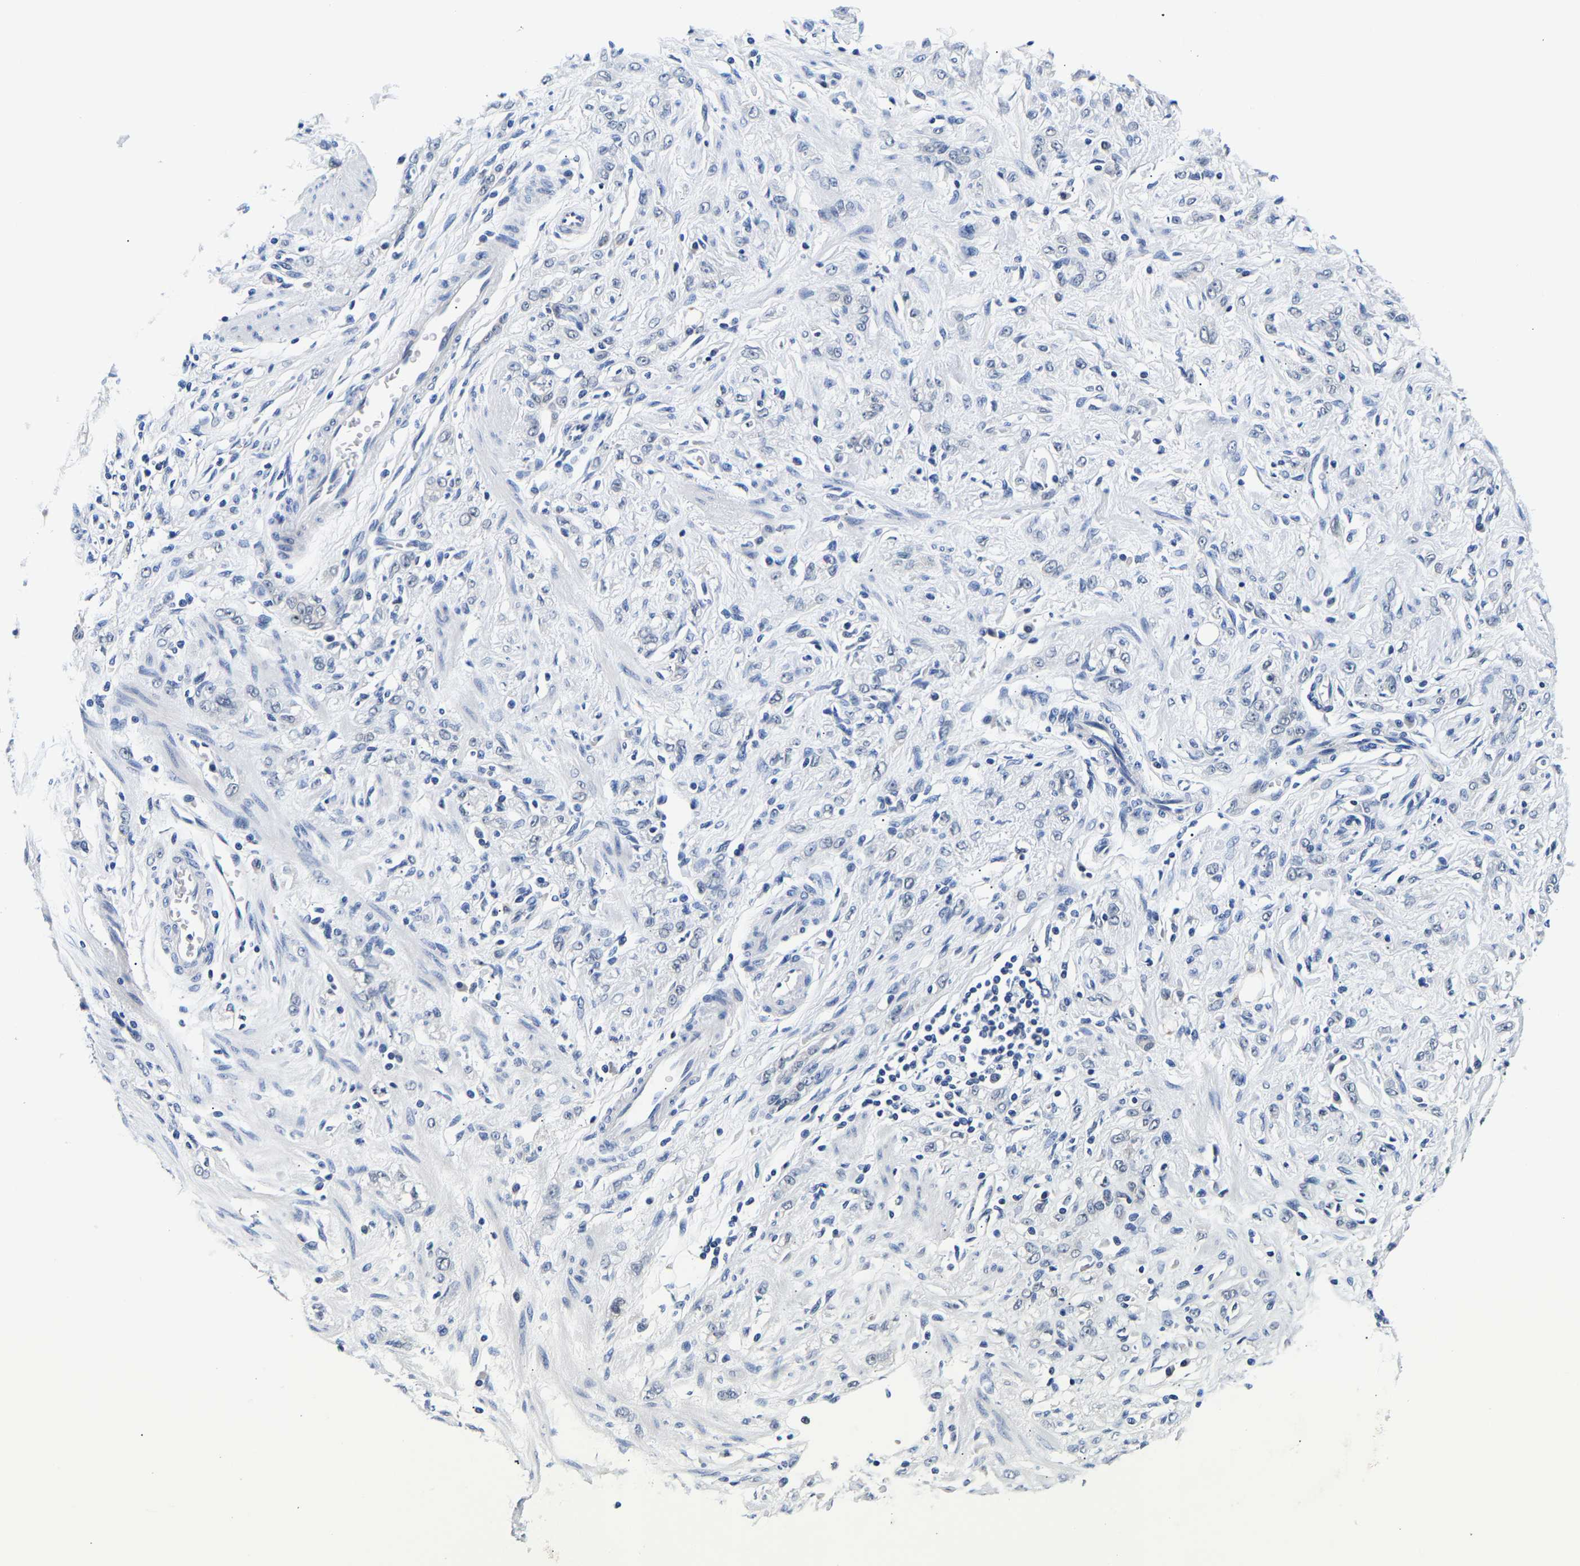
{"staining": {"intensity": "negative", "quantity": "none", "location": "none"}, "tissue": "stomach cancer", "cell_type": "Tumor cells", "image_type": "cancer", "snomed": [{"axis": "morphology", "description": "Normal tissue, NOS"}, {"axis": "morphology", "description": "Adenocarcinoma, NOS"}, {"axis": "topography", "description": "Stomach"}], "caption": "High power microscopy histopathology image of an immunohistochemistry micrograph of stomach cancer, revealing no significant staining in tumor cells. (DAB immunohistochemistry (IHC) visualized using brightfield microscopy, high magnification).", "gene": "UCHL3", "patient": {"sex": "male", "age": 82}}